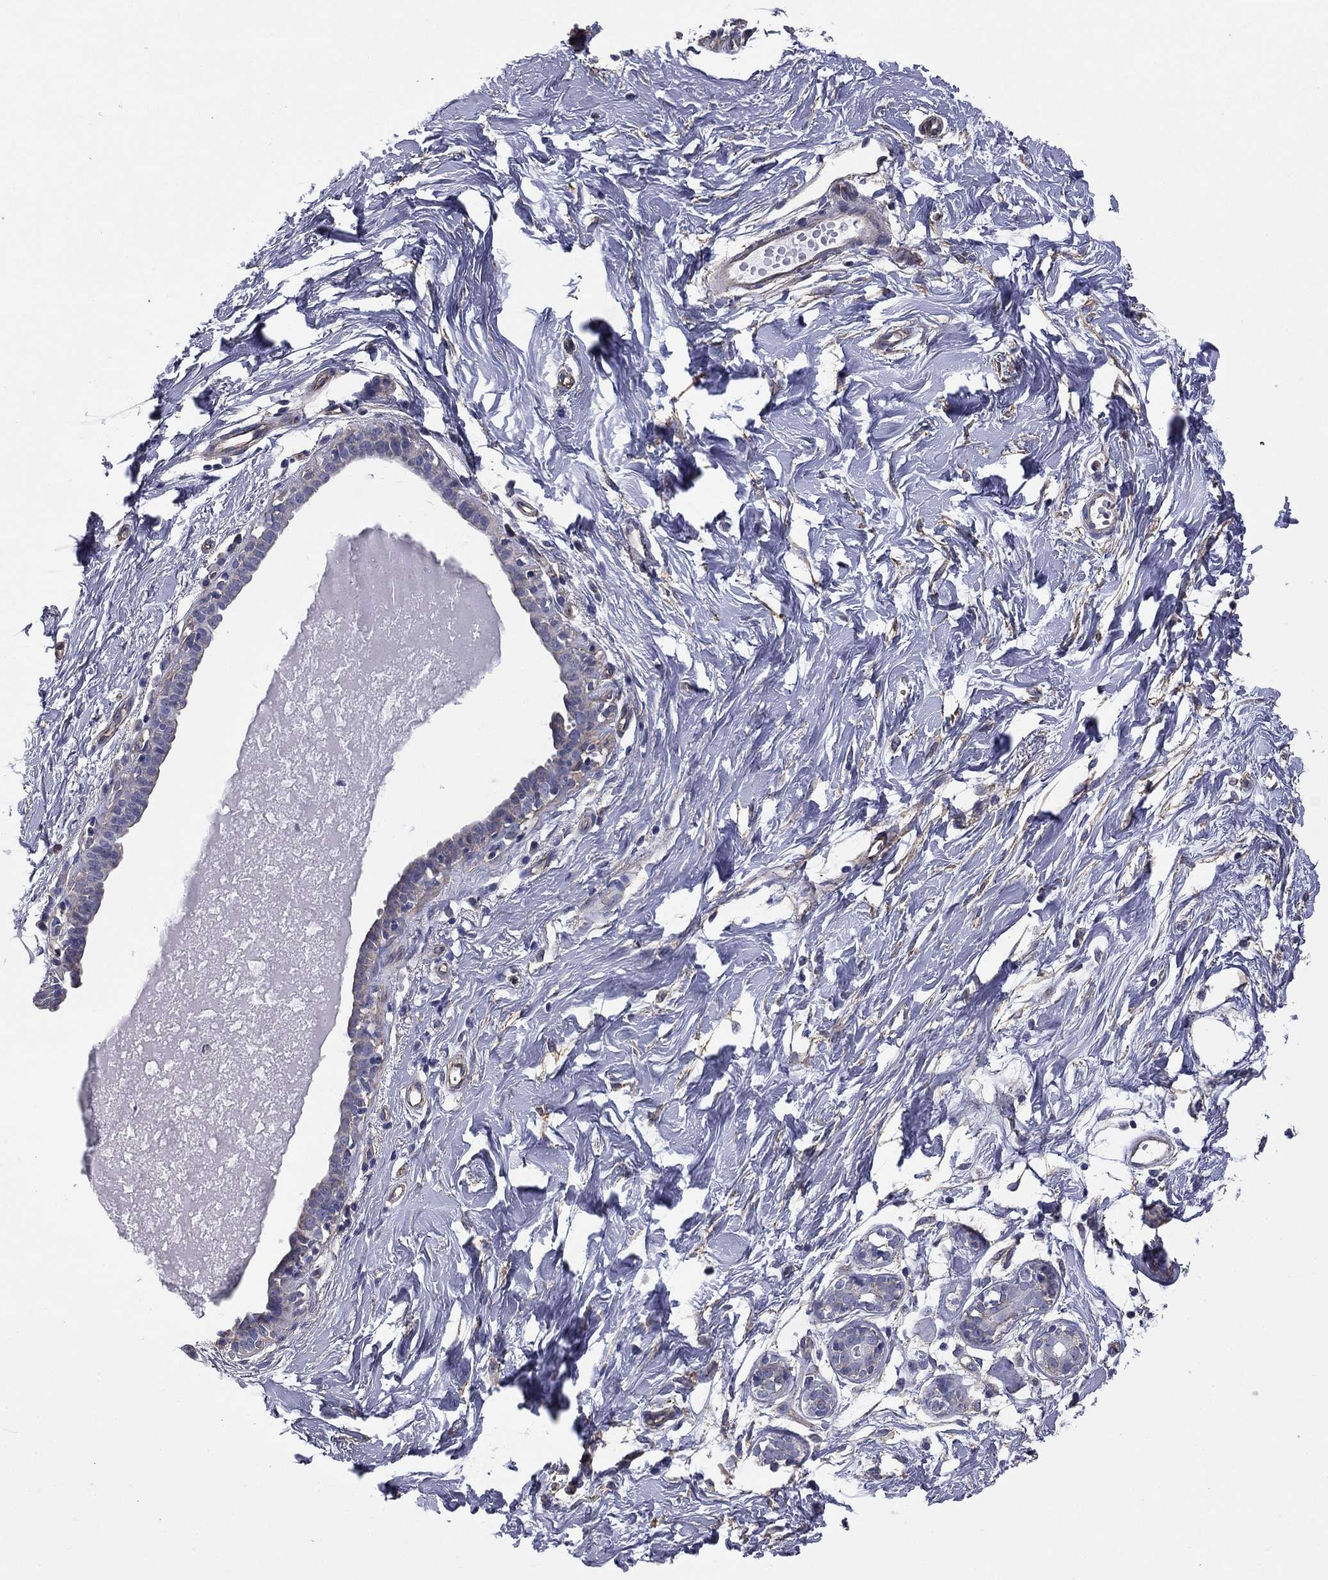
{"staining": {"intensity": "negative", "quantity": "none", "location": "none"}, "tissue": "breast", "cell_type": "Adipocytes", "image_type": "normal", "snomed": [{"axis": "morphology", "description": "Normal tissue, NOS"}, {"axis": "topography", "description": "Breast"}], "caption": "Photomicrograph shows no significant protein staining in adipocytes of benign breast. The staining is performed using DAB brown chromogen with nuclei counter-stained in using hematoxylin.", "gene": "TCHH", "patient": {"sex": "female", "age": 37}}